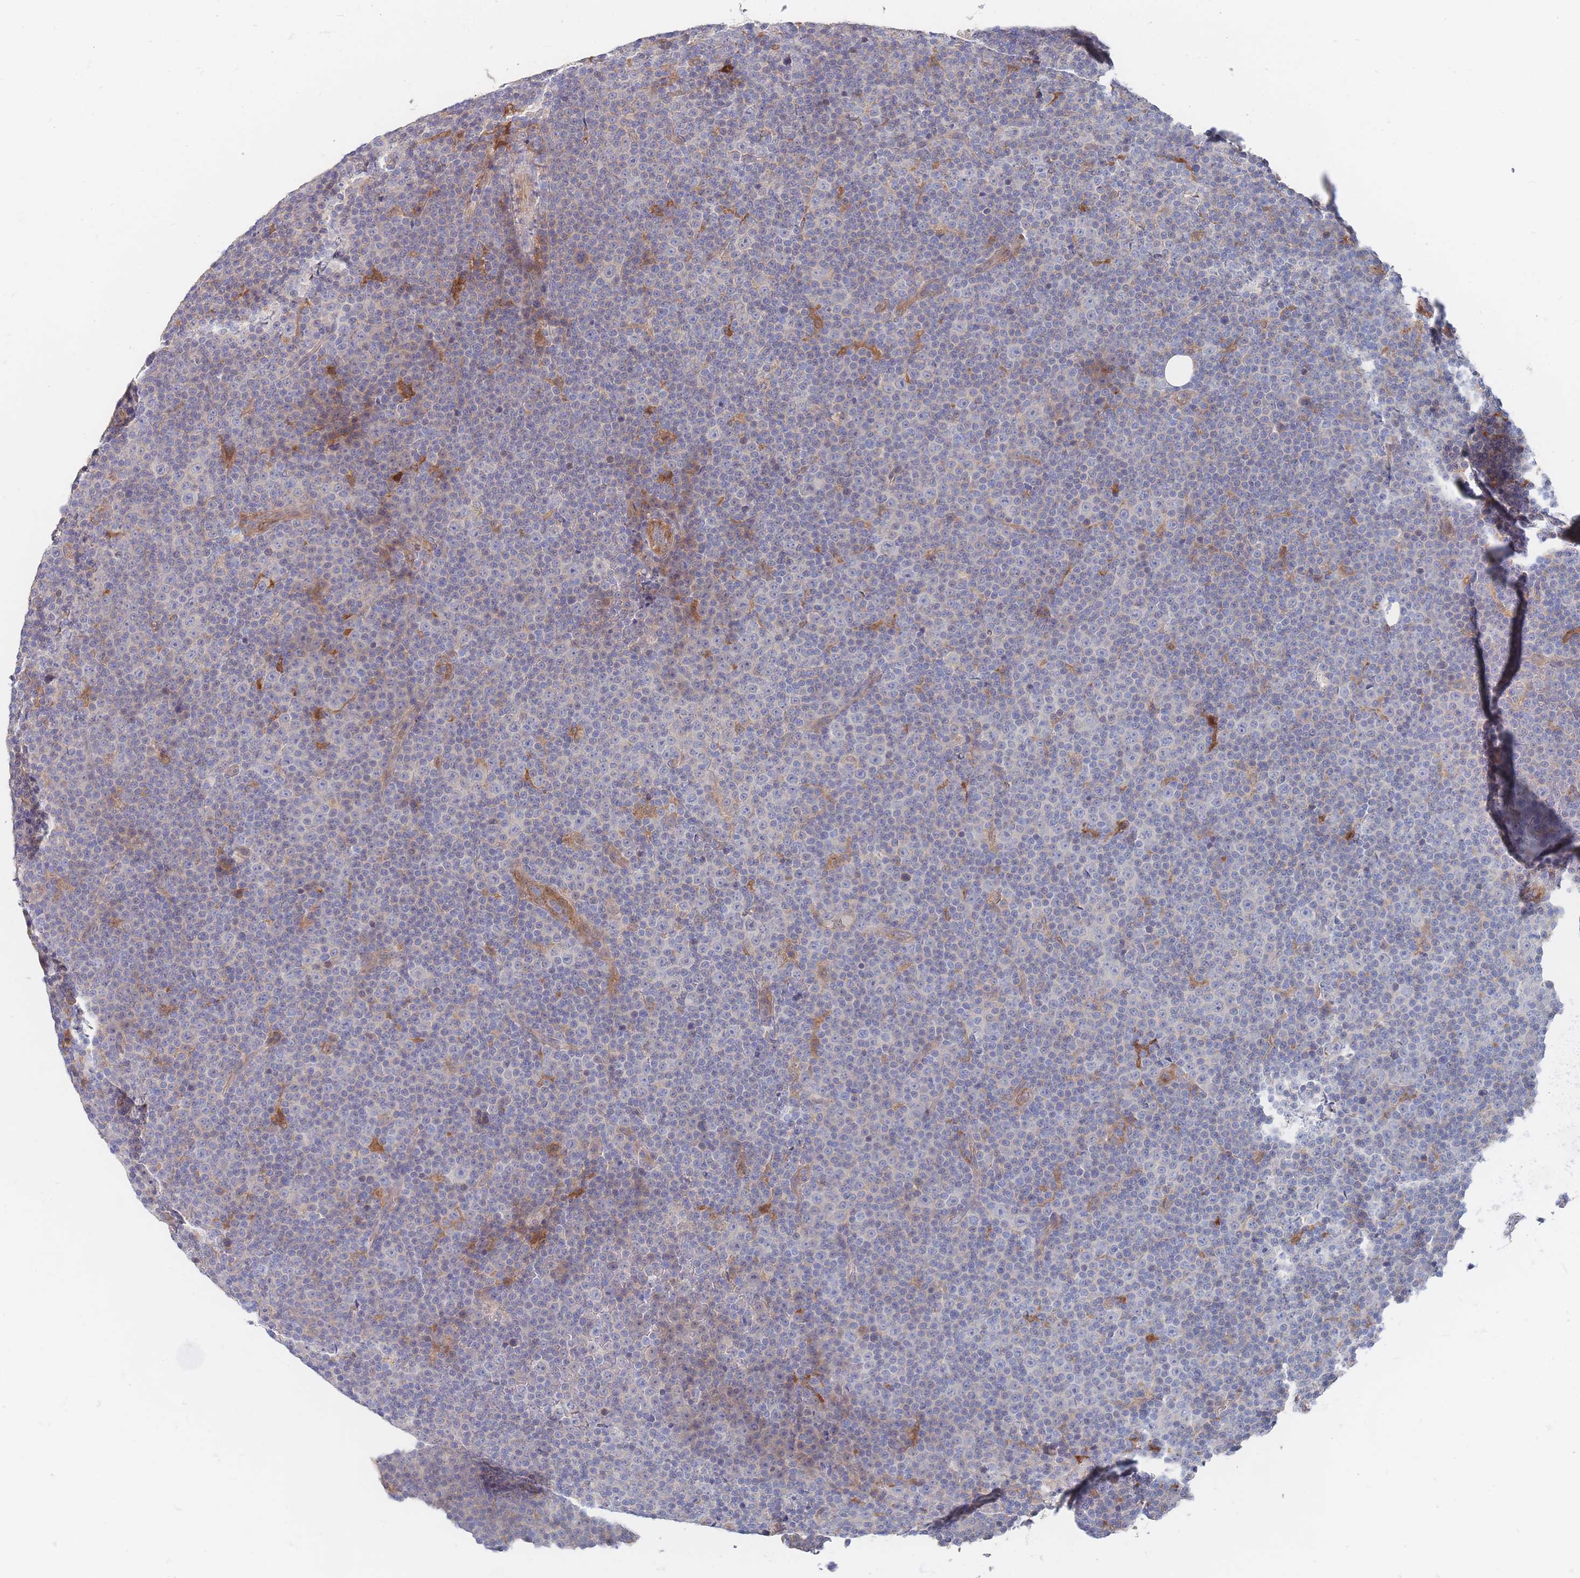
{"staining": {"intensity": "negative", "quantity": "none", "location": "none"}, "tissue": "lymphoma", "cell_type": "Tumor cells", "image_type": "cancer", "snomed": [{"axis": "morphology", "description": "Malignant lymphoma, non-Hodgkin's type, Low grade"}, {"axis": "topography", "description": "Lymph node"}], "caption": "An image of human lymphoma is negative for staining in tumor cells. (Stains: DAB immunohistochemistry (IHC) with hematoxylin counter stain, Microscopy: brightfield microscopy at high magnification).", "gene": "G6PC1", "patient": {"sex": "female", "age": 67}}